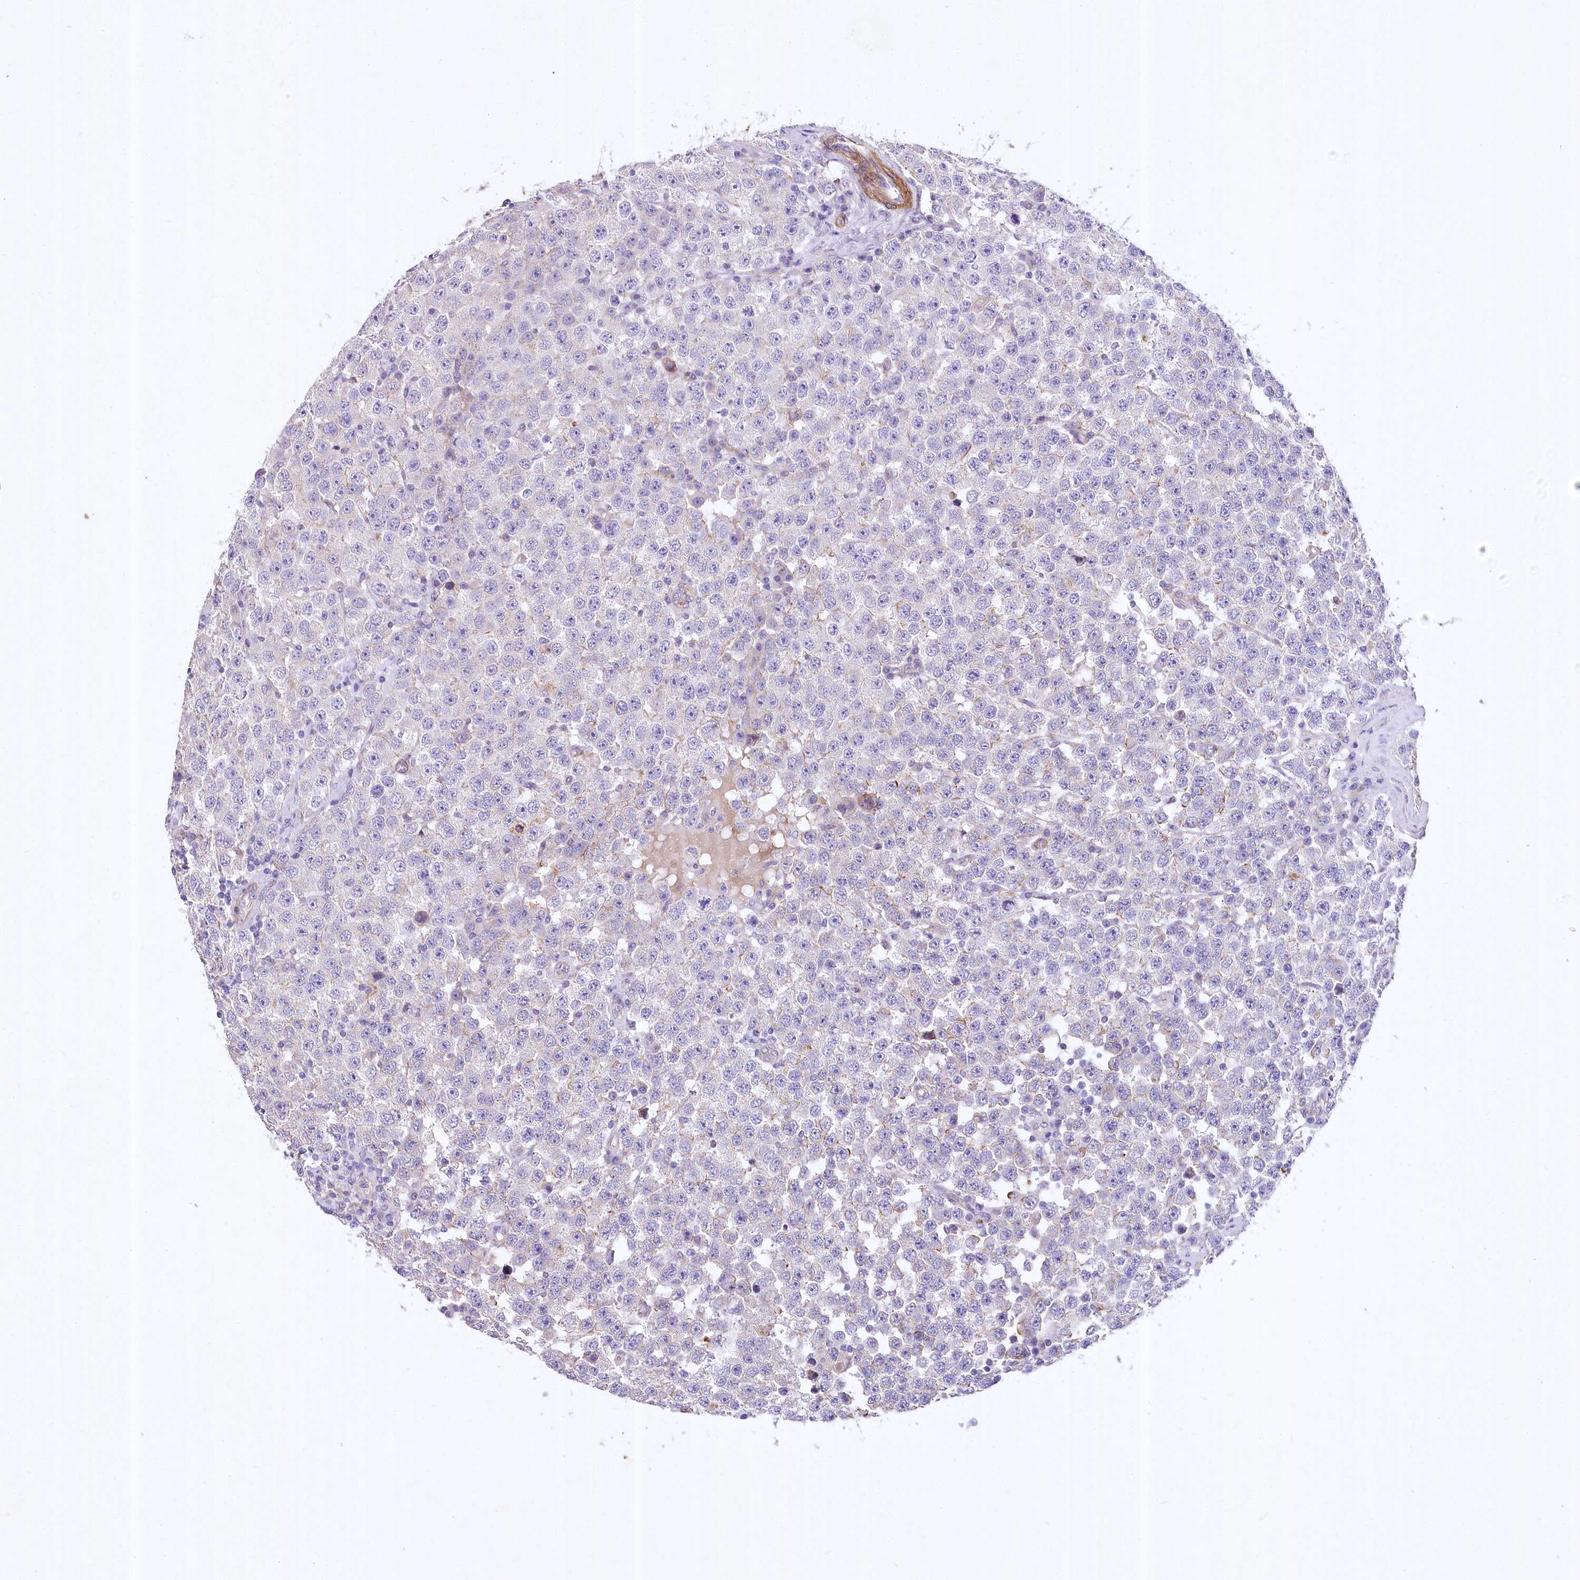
{"staining": {"intensity": "negative", "quantity": "none", "location": "none"}, "tissue": "testis cancer", "cell_type": "Tumor cells", "image_type": "cancer", "snomed": [{"axis": "morphology", "description": "Seminoma, NOS"}, {"axis": "topography", "description": "Testis"}], "caption": "IHC micrograph of neoplastic tissue: human testis cancer (seminoma) stained with DAB (3,3'-diaminobenzidine) shows no significant protein expression in tumor cells.", "gene": "RDH16", "patient": {"sex": "male", "age": 28}}